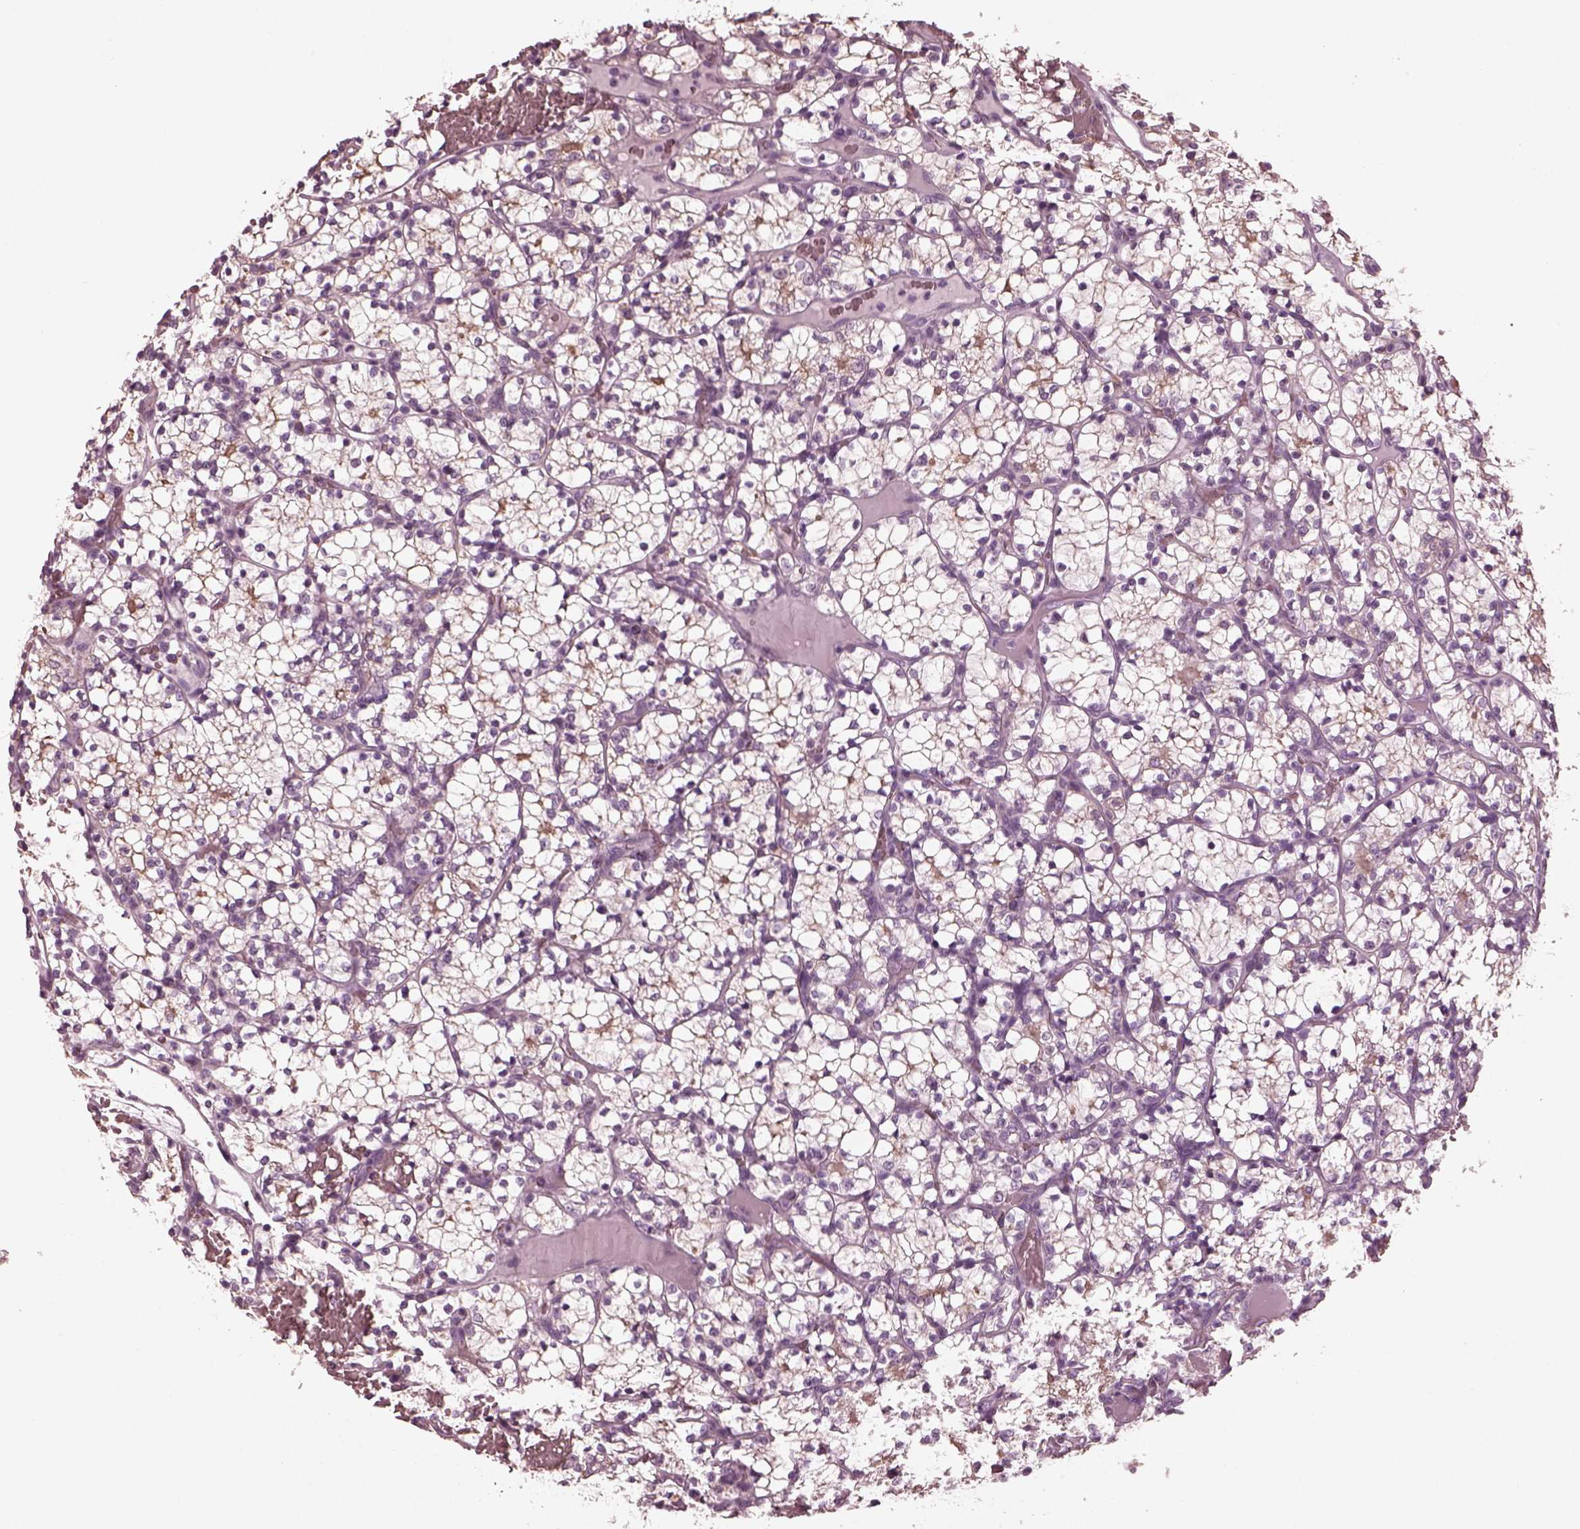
{"staining": {"intensity": "negative", "quantity": "none", "location": "none"}, "tissue": "renal cancer", "cell_type": "Tumor cells", "image_type": "cancer", "snomed": [{"axis": "morphology", "description": "Adenocarcinoma, NOS"}, {"axis": "topography", "description": "Kidney"}], "caption": "There is no significant positivity in tumor cells of adenocarcinoma (renal). (Brightfield microscopy of DAB IHC at high magnification).", "gene": "CGA", "patient": {"sex": "female", "age": 69}}